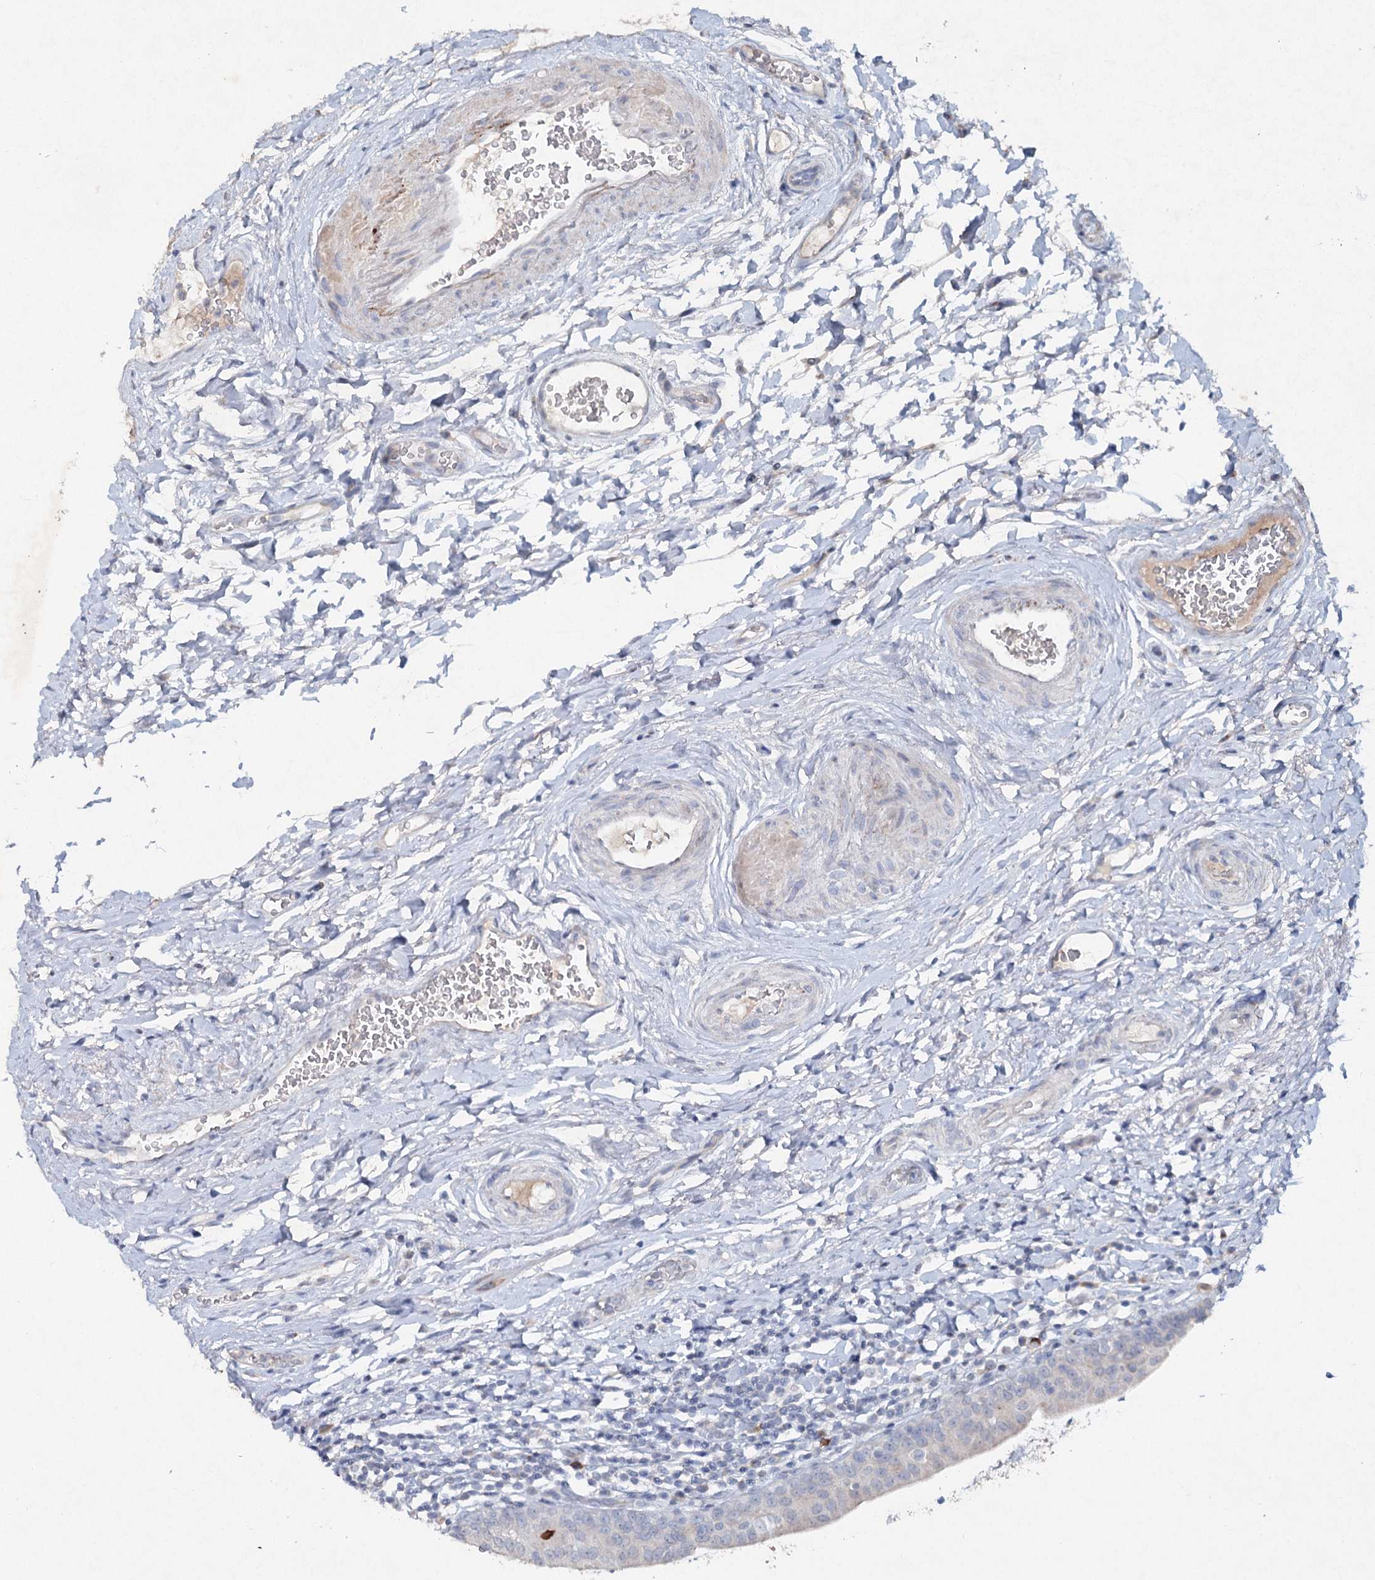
{"staining": {"intensity": "weak", "quantity": "<25%", "location": "cytoplasmic/membranous"}, "tissue": "urinary bladder", "cell_type": "Urothelial cells", "image_type": "normal", "snomed": [{"axis": "morphology", "description": "Normal tissue, NOS"}, {"axis": "topography", "description": "Urinary bladder"}], "caption": "This is a image of IHC staining of benign urinary bladder, which shows no expression in urothelial cells.", "gene": "RFX6", "patient": {"sex": "male", "age": 83}}